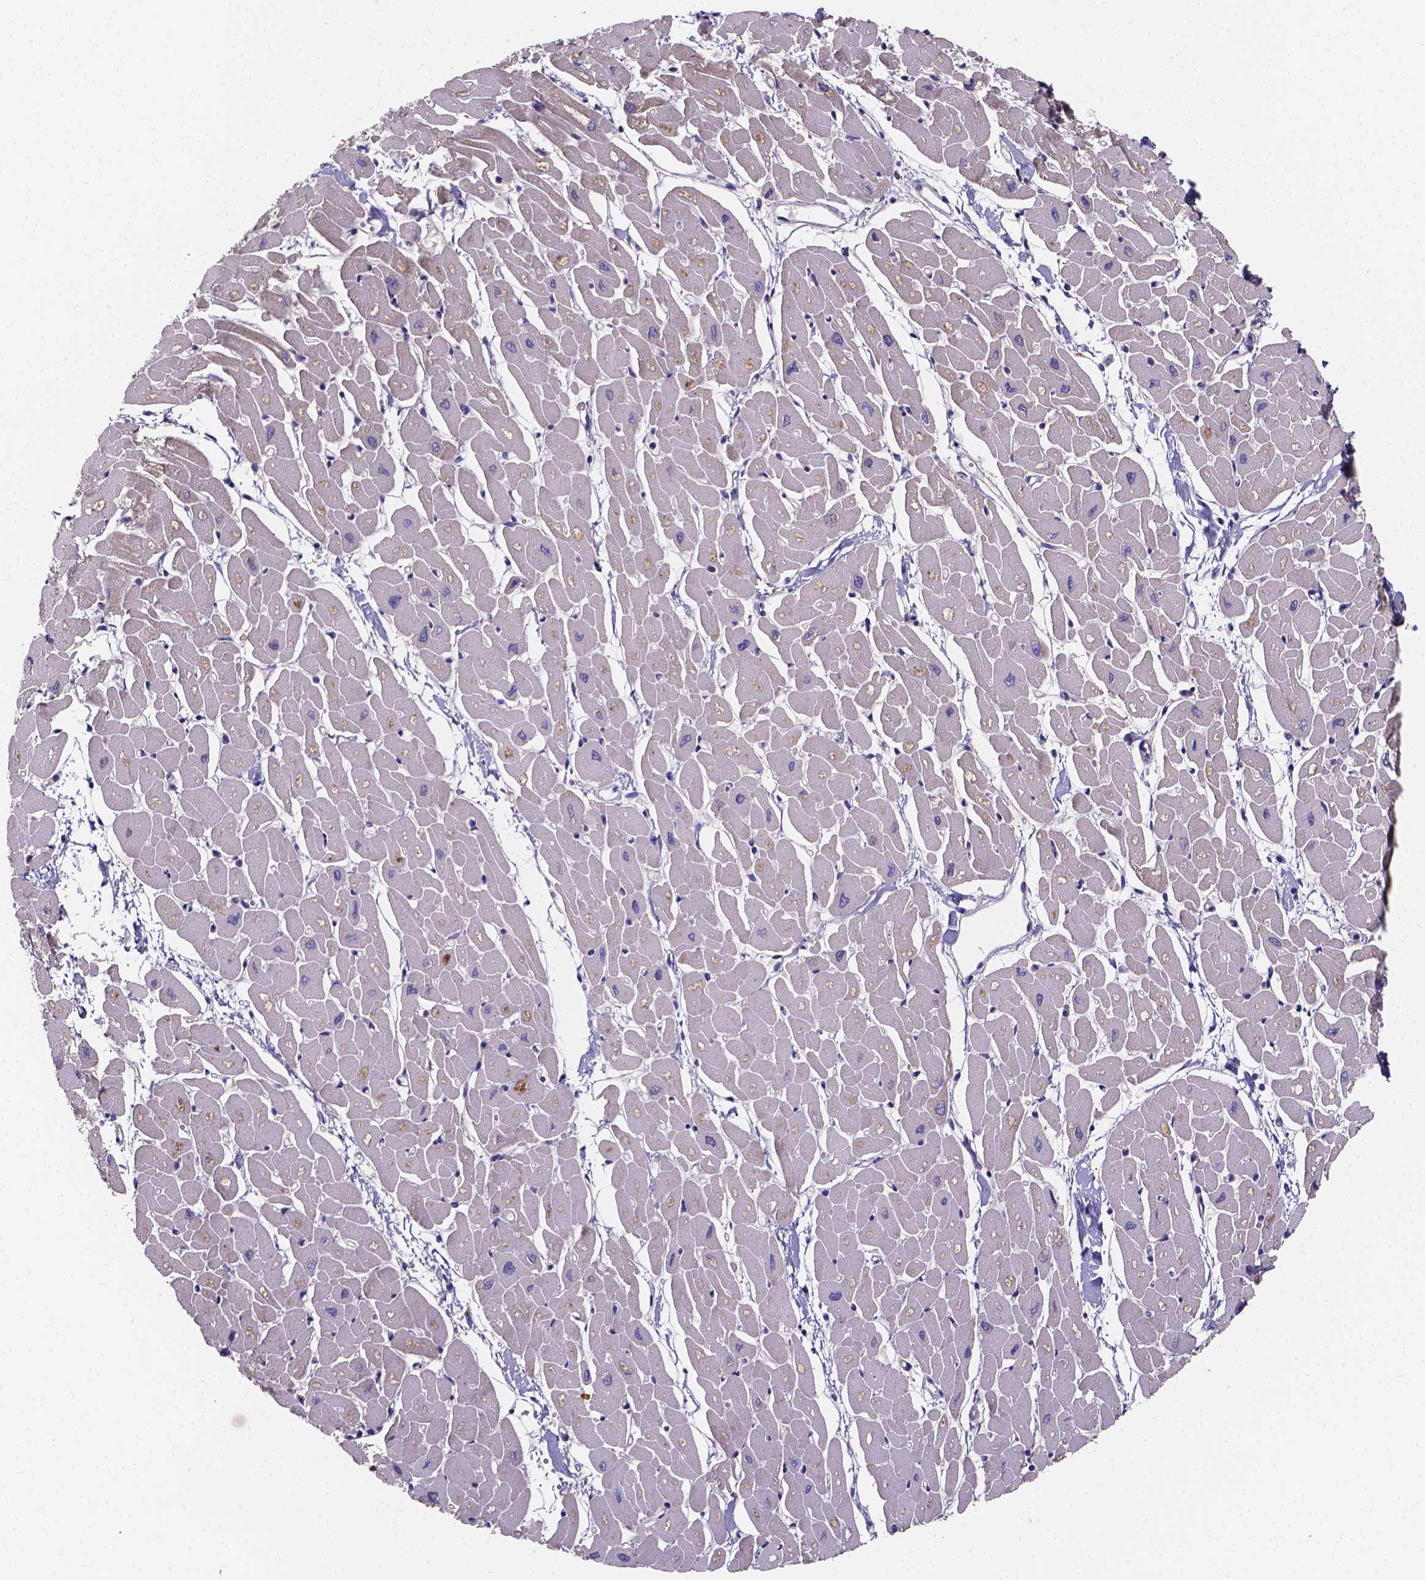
{"staining": {"intensity": "weak", "quantity": "<25%", "location": "cytoplasmic/membranous"}, "tissue": "heart muscle", "cell_type": "Cardiomyocytes", "image_type": "normal", "snomed": [{"axis": "morphology", "description": "Normal tissue, NOS"}, {"axis": "topography", "description": "Heart"}], "caption": "High power microscopy photomicrograph of an immunohistochemistry histopathology image of unremarkable heart muscle, revealing no significant positivity in cardiomyocytes.", "gene": "SPOCD1", "patient": {"sex": "male", "age": 57}}